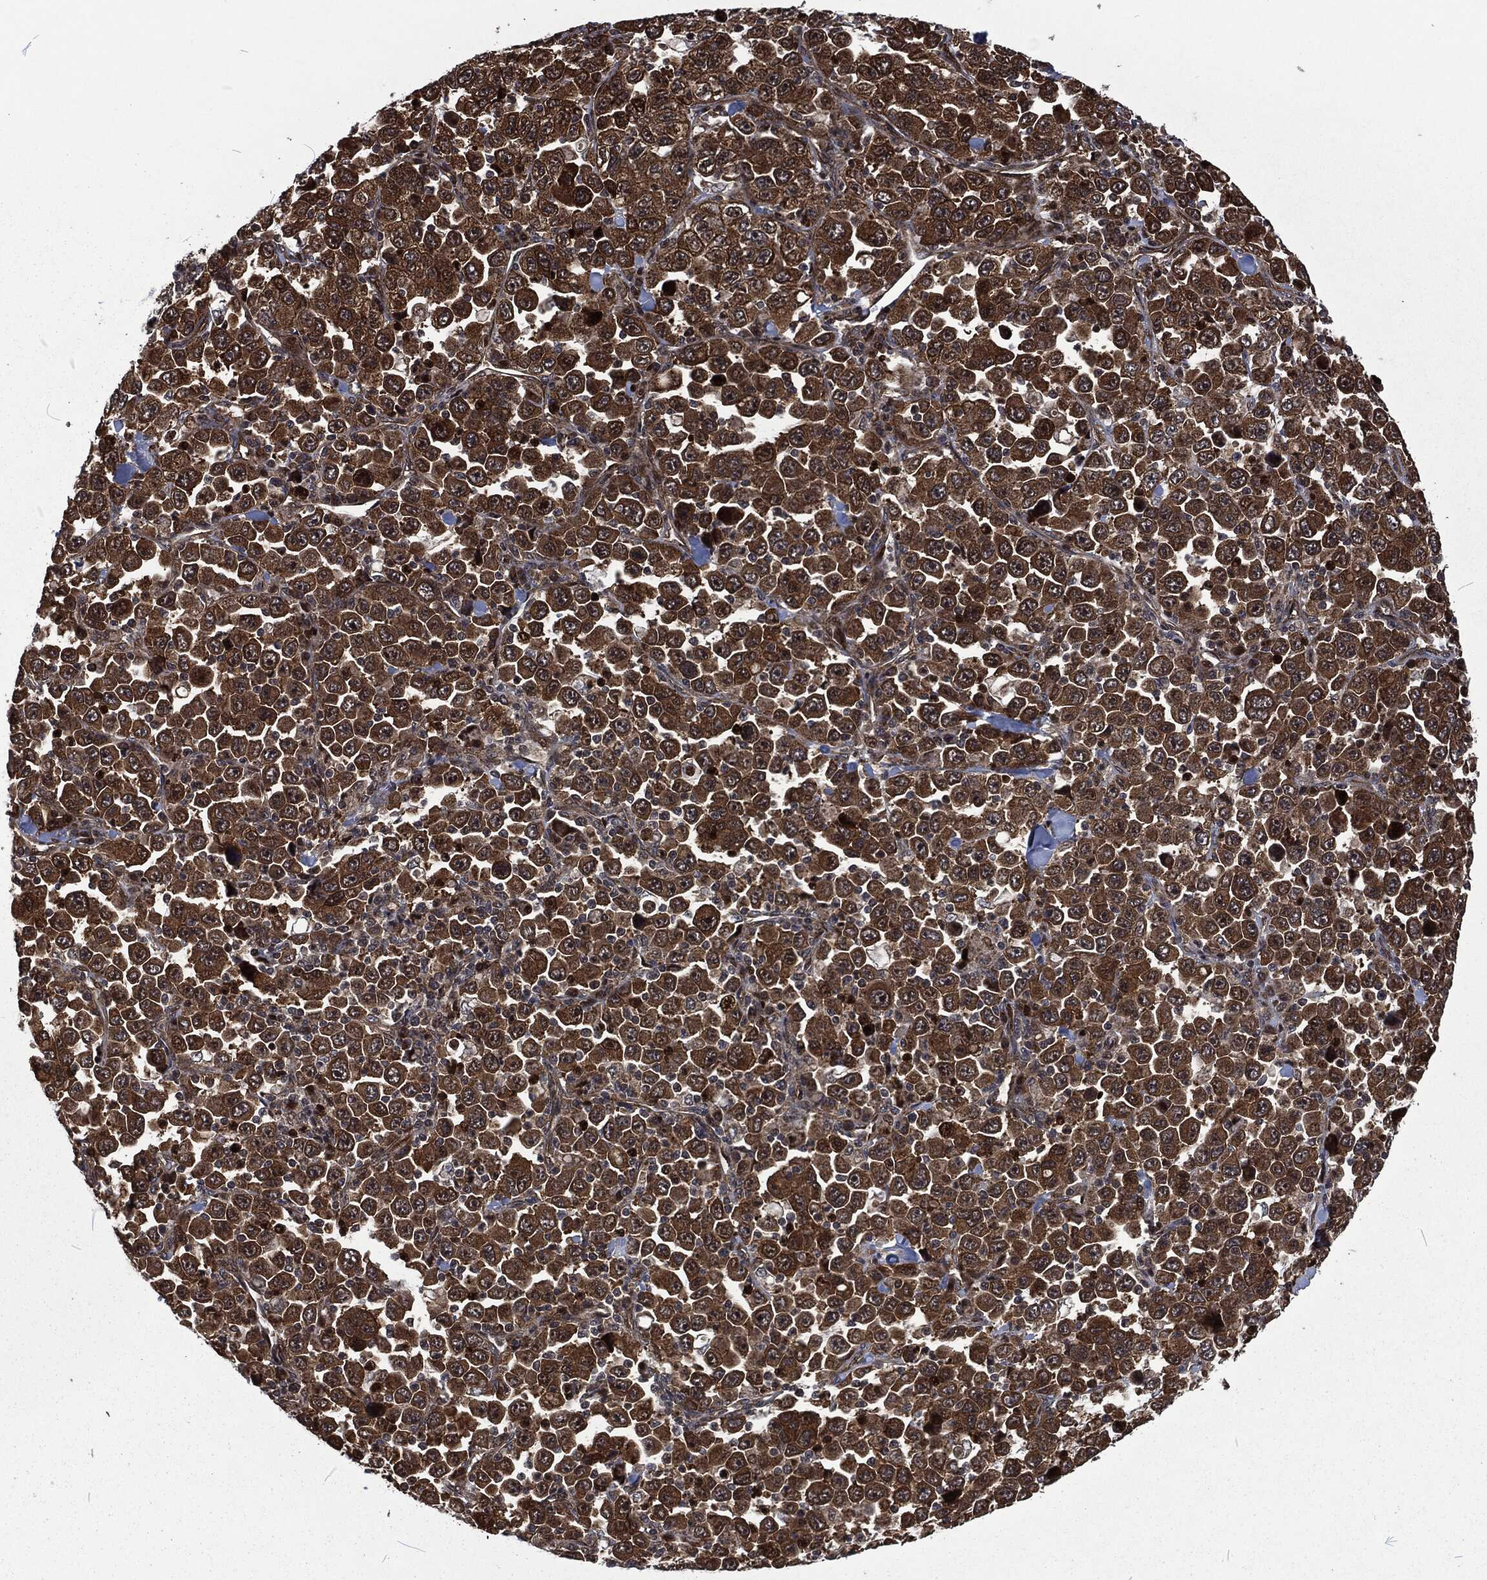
{"staining": {"intensity": "moderate", "quantity": ">75%", "location": "cytoplasmic/membranous"}, "tissue": "stomach cancer", "cell_type": "Tumor cells", "image_type": "cancer", "snomed": [{"axis": "morphology", "description": "Normal tissue, NOS"}, {"axis": "morphology", "description": "Adenocarcinoma, NOS"}, {"axis": "topography", "description": "Stomach, upper"}, {"axis": "topography", "description": "Stomach"}], "caption": "IHC of stomach cancer (adenocarcinoma) exhibits medium levels of moderate cytoplasmic/membranous staining in approximately >75% of tumor cells.", "gene": "CMPK2", "patient": {"sex": "male", "age": 59}}